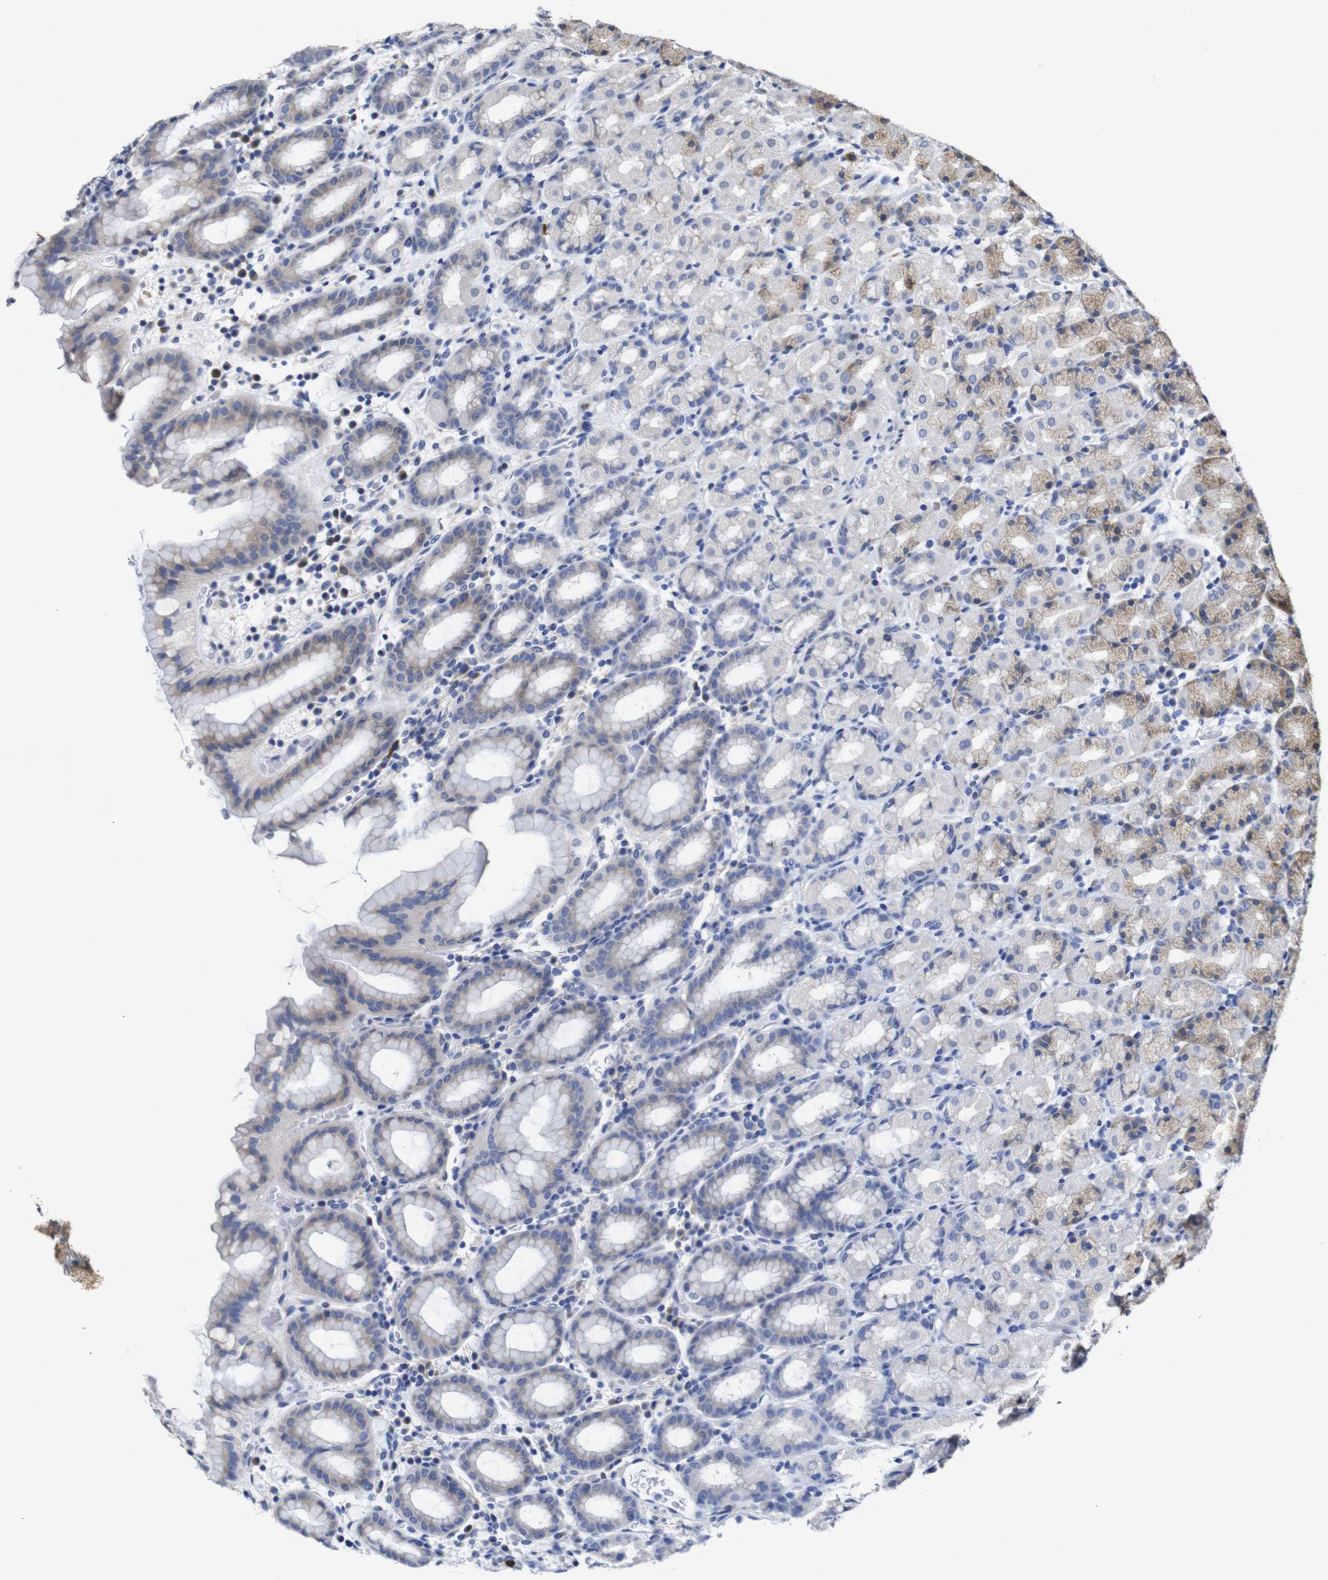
{"staining": {"intensity": "weak", "quantity": "<25%", "location": "cytoplasmic/membranous"}, "tissue": "stomach", "cell_type": "Glandular cells", "image_type": "normal", "snomed": [{"axis": "morphology", "description": "Normal tissue, NOS"}, {"axis": "topography", "description": "Stomach, upper"}], "caption": "This image is of benign stomach stained with immunohistochemistry (IHC) to label a protein in brown with the nuclei are counter-stained blue. There is no staining in glandular cells. Brightfield microscopy of immunohistochemistry (IHC) stained with DAB (3,3'-diaminobenzidine) (brown) and hematoxylin (blue), captured at high magnification.", "gene": "TCEAL9", "patient": {"sex": "male", "age": 68}}